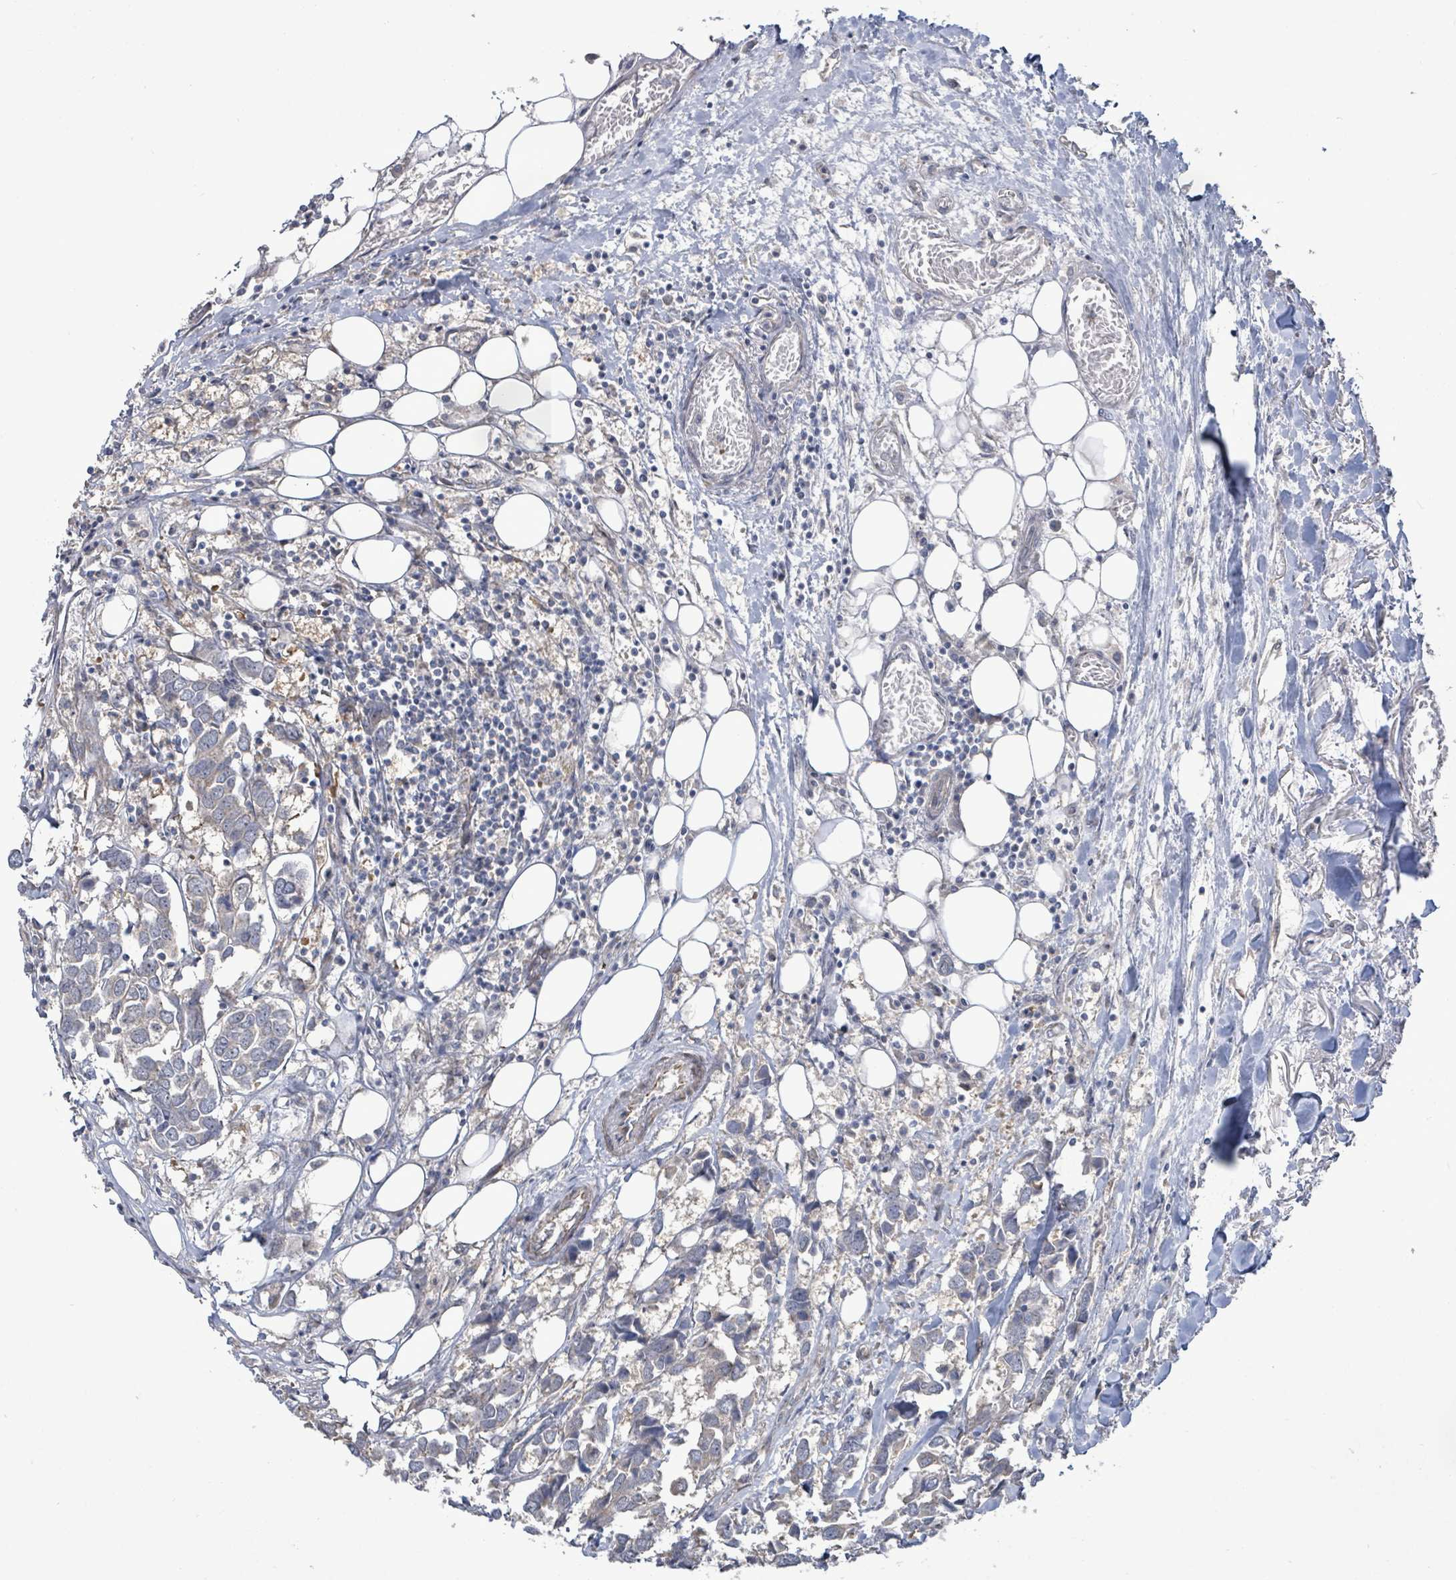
{"staining": {"intensity": "negative", "quantity": "none", "location": "none"}, "tissue": "breast cancer", "cell_type": "Tumor cells", "image_type": "cancer", "snomed": [{"axis": "morphology", "description": "Duct carcinoma"}, {"axis": "topography", "description": "Breast"}], "caption": "Immunohistochemistry (IHC) micrograph of intraductal carcinoma (breast) stained for a protein (brown), which displays no staining in tumor cells.", "gene": "KBTBD11", "patient": {"sex": "female", "age": 83}}